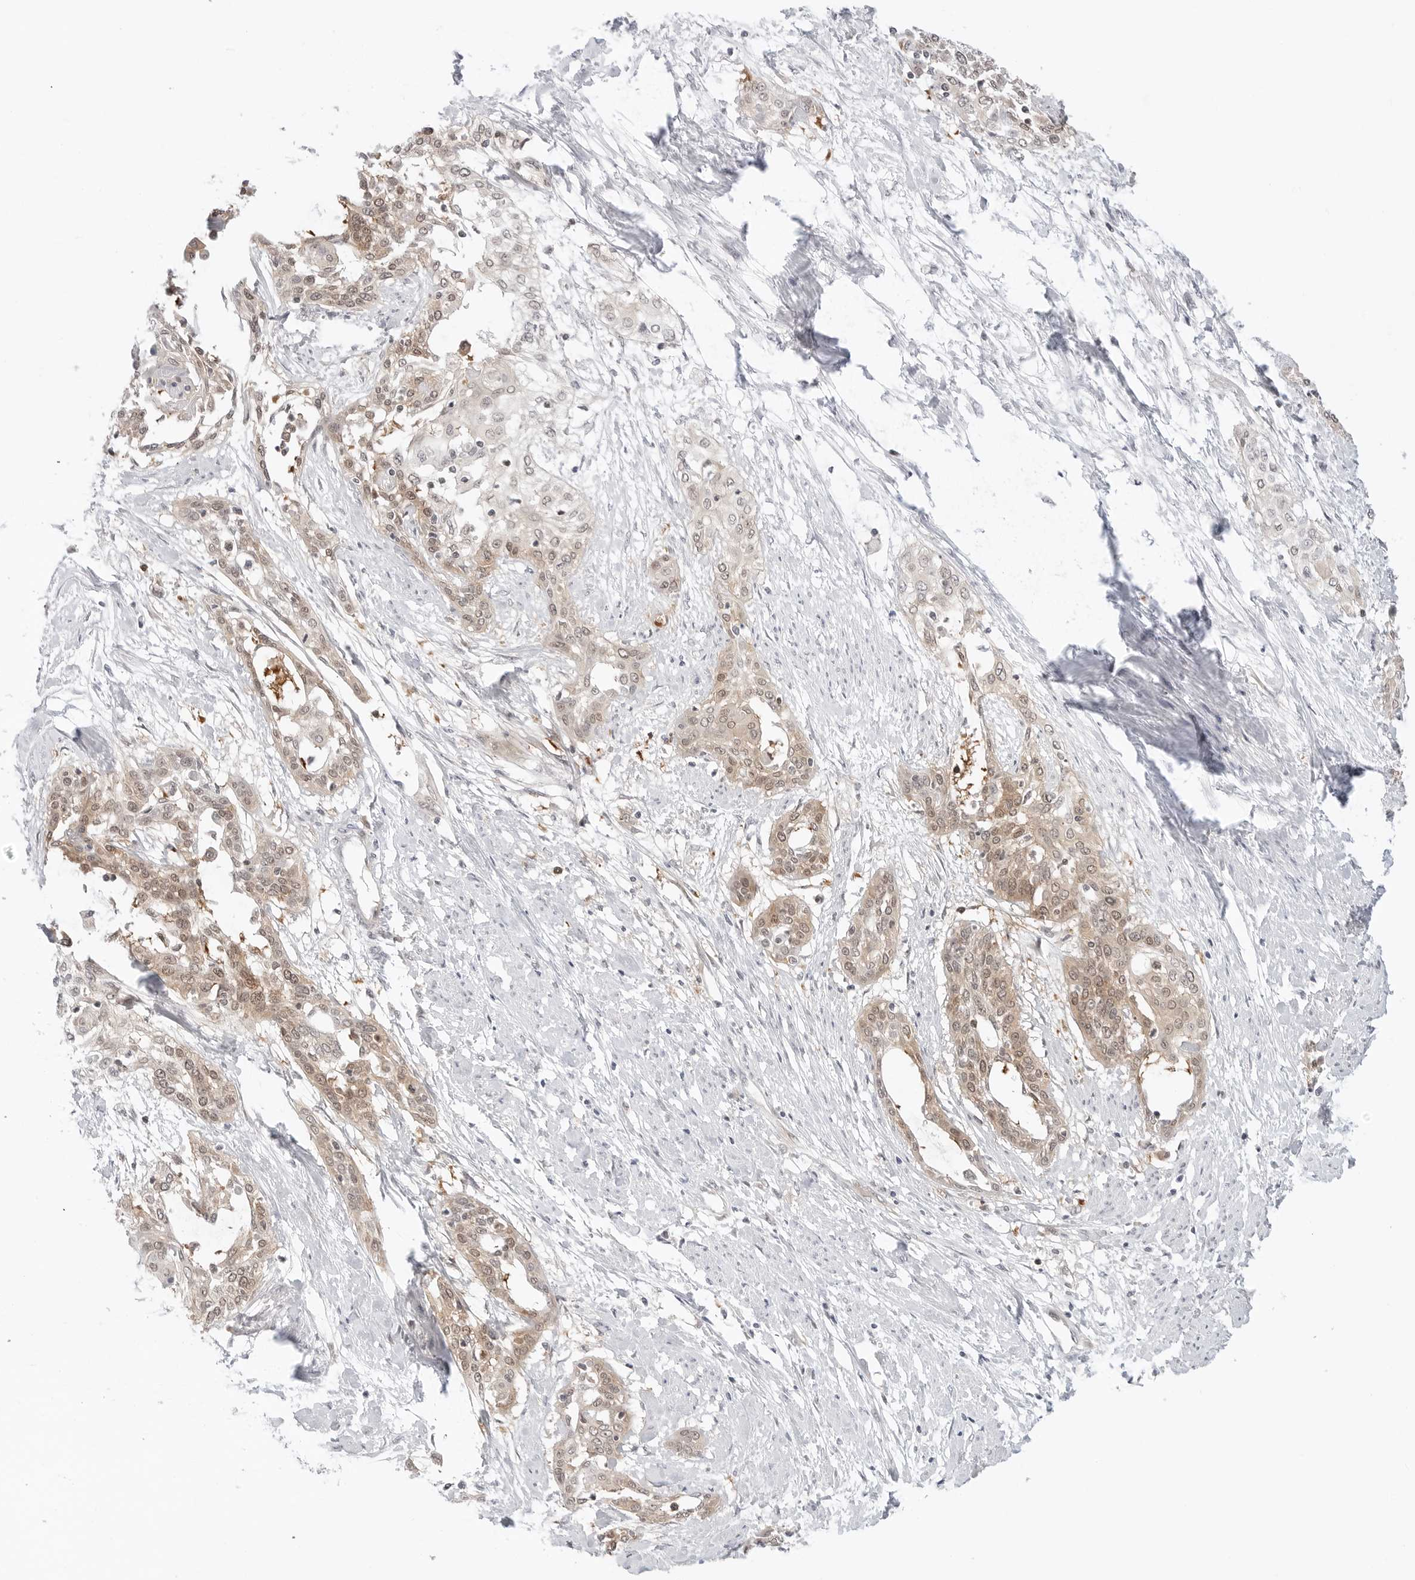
{"staining": {"intensity": "moderate", "quantity": ">75%", "location": "cytoplasmic/membranous,nuclear"}, "tissue": "cervical cancer", "cell_type": "Tumor cells", "image_type": "cancer", "snomed": [{"axis": "morphology", "description": "Squamous cell carcinoma, NOS"}, {"axis": "topography", "description": "Cervix"}], "caption": "Immunohistochemistry (IHC) of squamous cell carcinoma (cervical) reveals medium levels of moderate cytoplasmic/membranous and nuclear expression in approximately >75% of tumor cells.", "gene": "NUDC", "patient": {"sex": "female", "age": 57}}